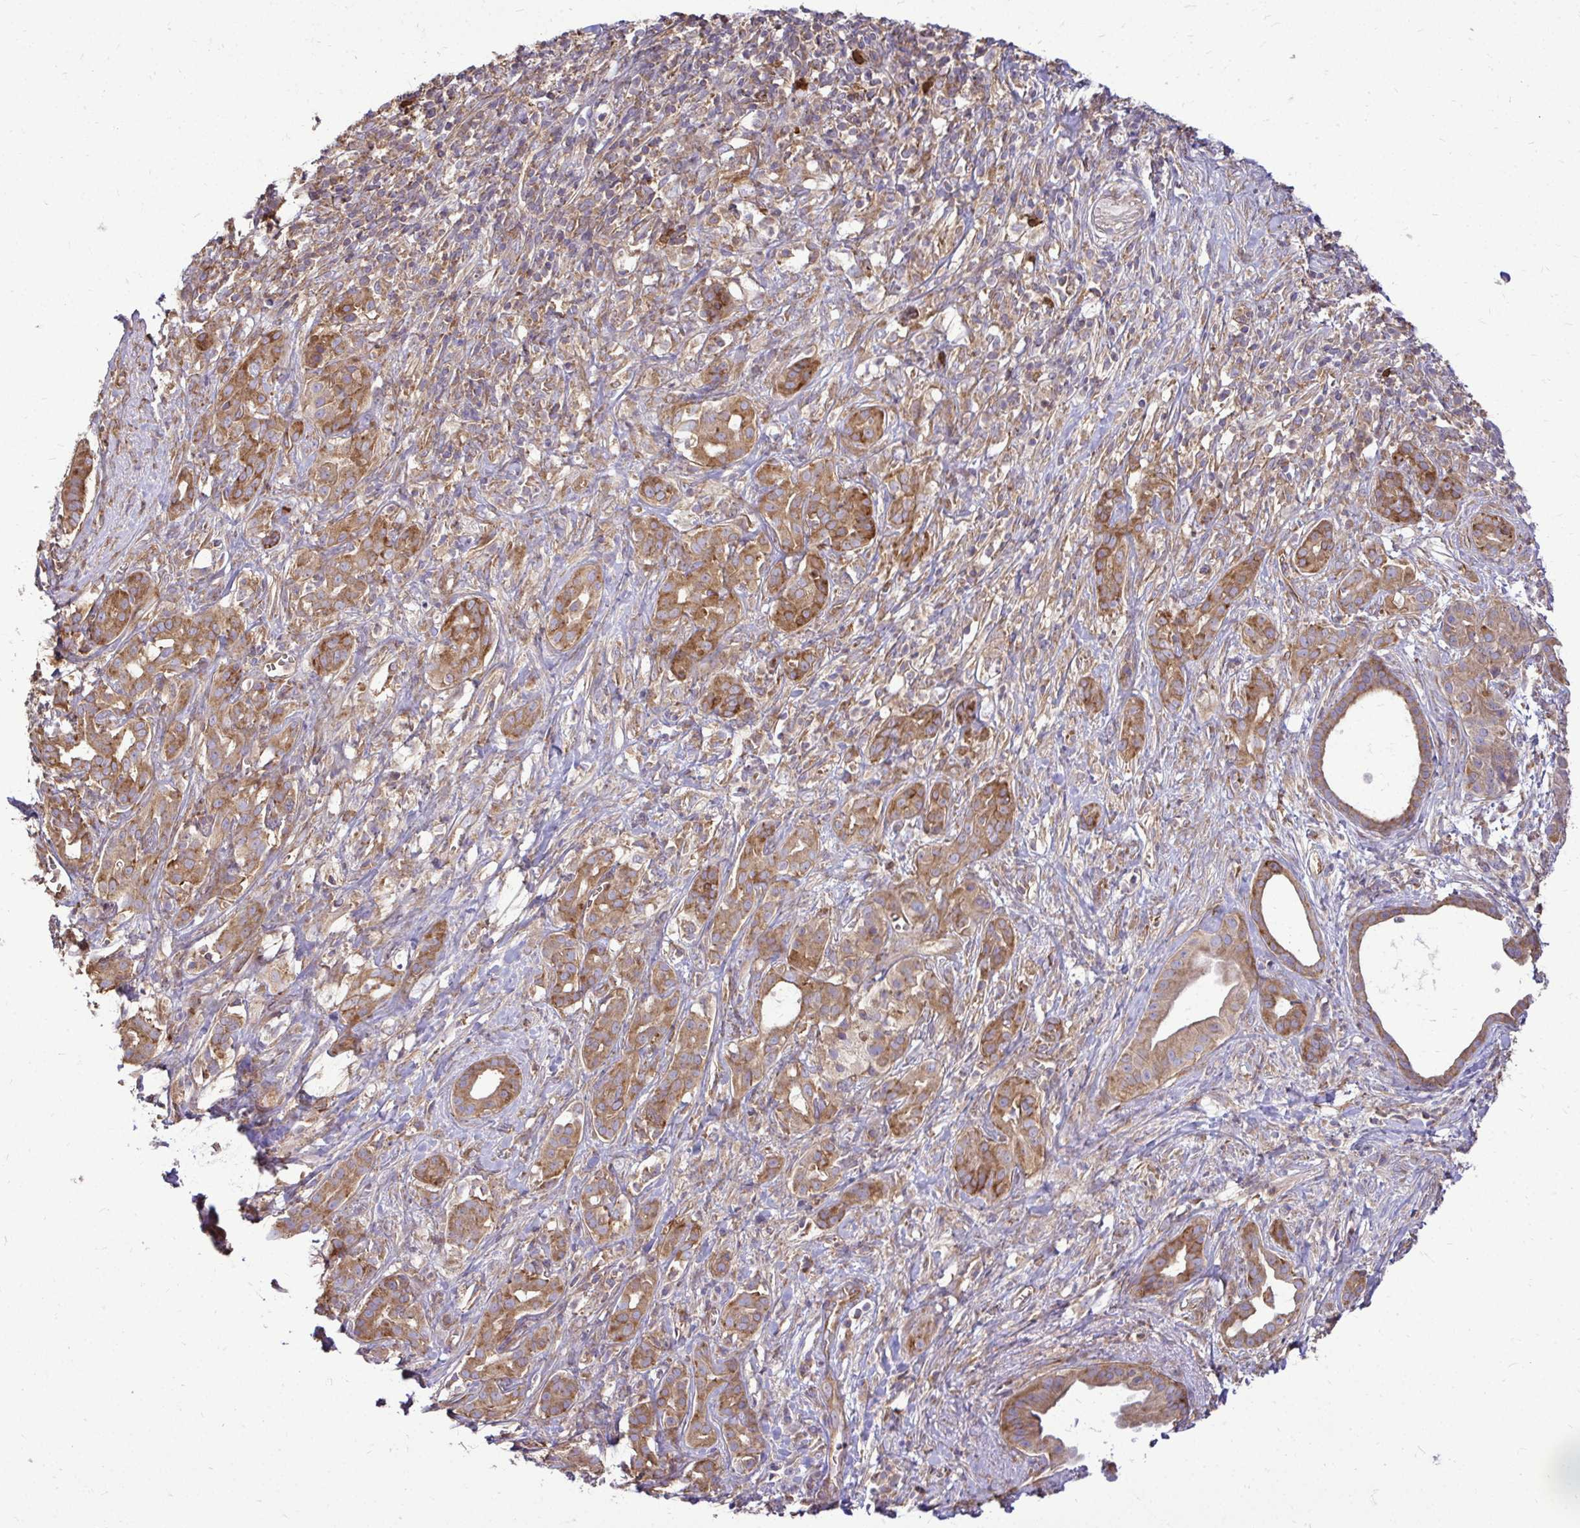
{"staining": {"intensity": "moderate", "quantity": ">75%", "location": "cytoplasmic/membranous"}, "tissue": "pancreatic cancer", "cell_type": "Tumor cells", "image_type": "cancer", "snomed": [{"axis": "morphology", "description": "Adenocarcinoma, NOS"}, {"axis": "topography", "description": "Pancreas"}], "caption": "Immunohistochemical staining of adenocarcinoma (pancreatic) demonstrates medium levels of moderate cytoplasmic/membranous protein positivity in approximately >75% of tumor cells.", "gene": "FMR1", "patient": {"sex": "male", "age": 61}}